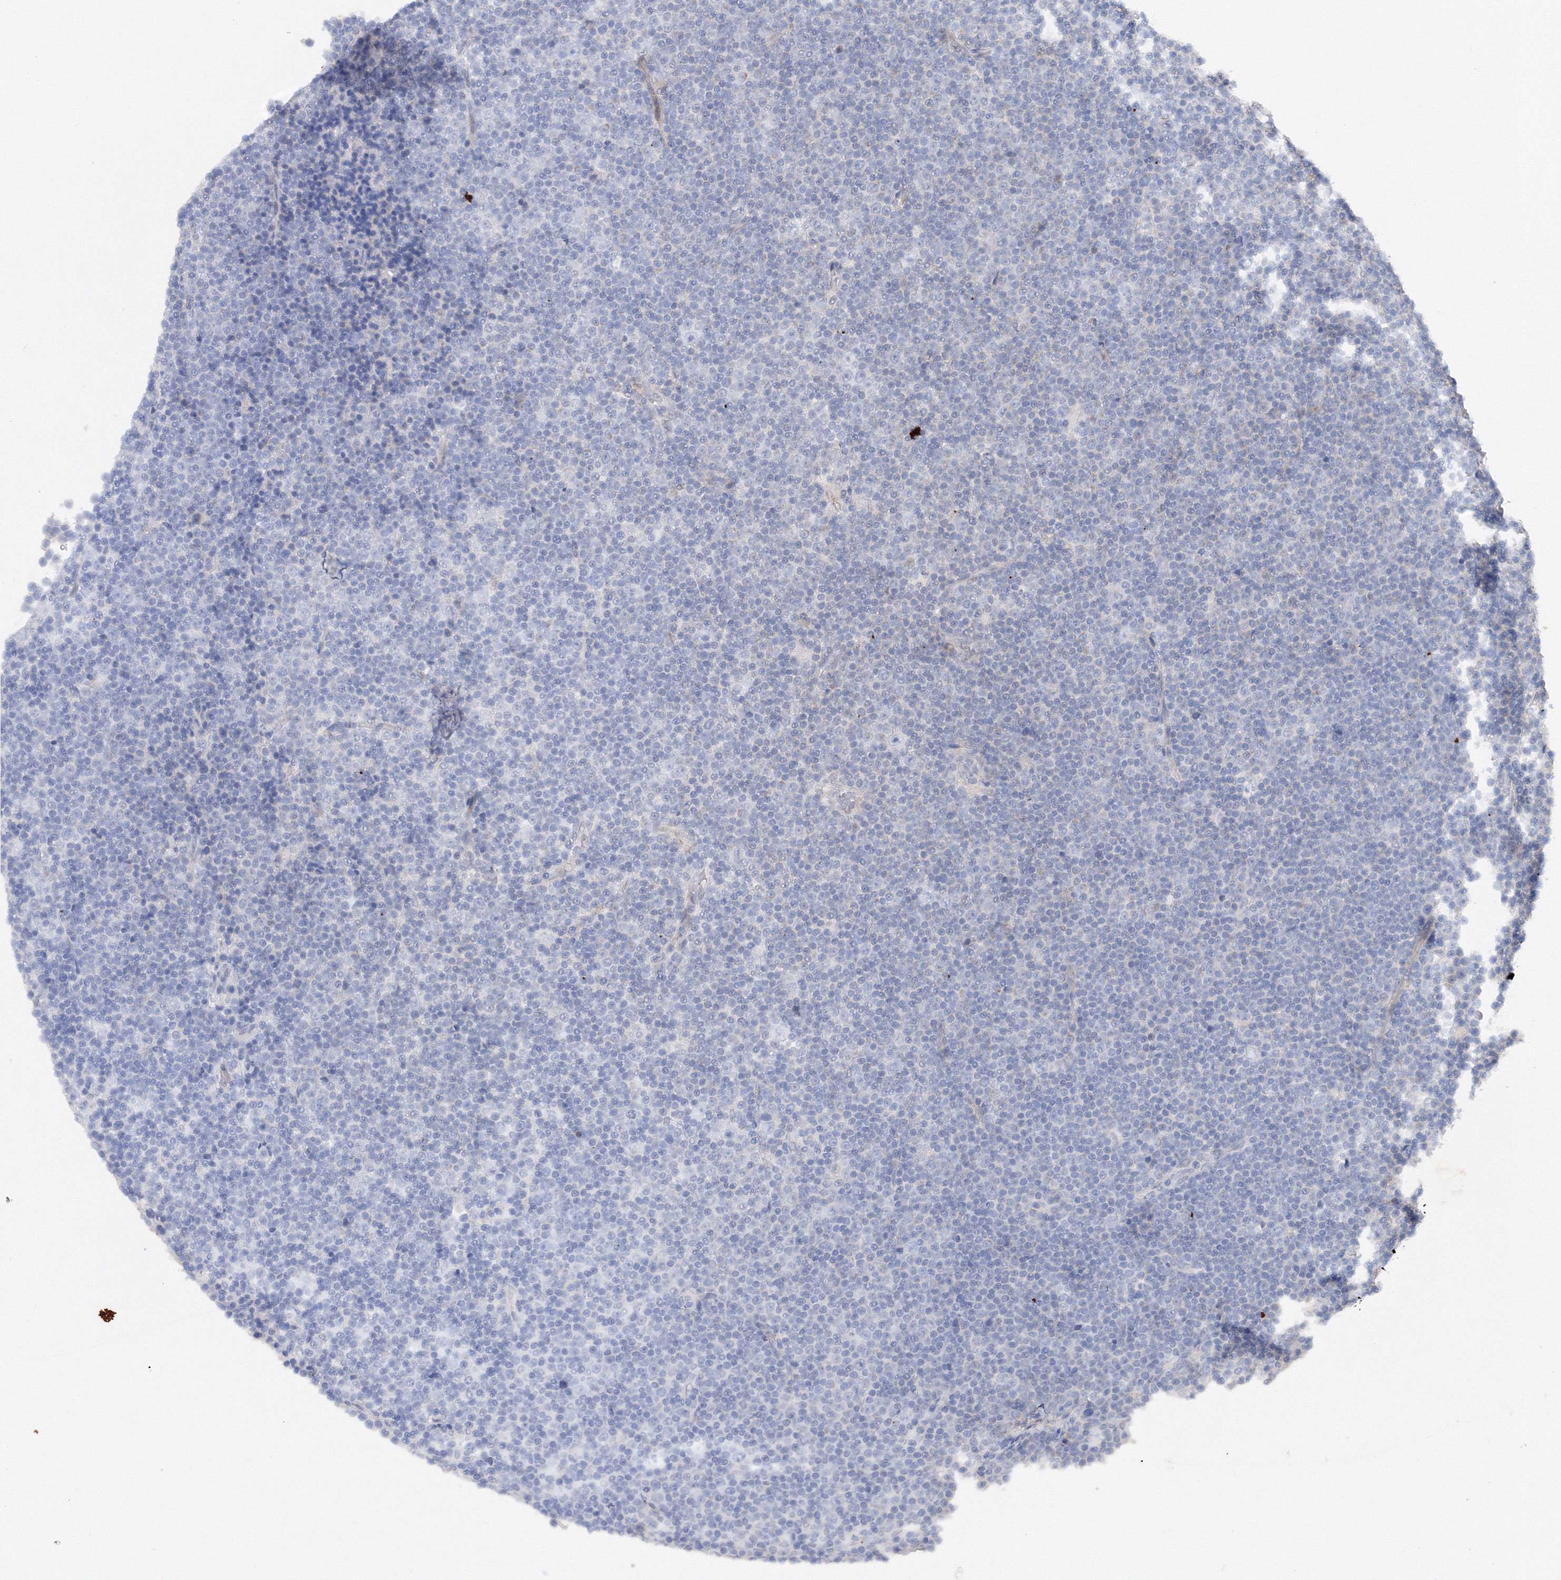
{"staining": {"intensity": "negative", "quantity": "none", "location": "none"}, "tissue": "lymphoma", "cell_type": "Tumor cells", "image_type": "cancer", "snomed": [{"axis": "morphology", "description": "Hodgkin's disease, NOS"}, {"axis": "topography", "description": "Lymph node"}], "caption": "An immunohistochemistry micrograph of lymphoma is shown. There is no staining in tumor cells of lymphoma.", "gene": "TAMM41", "patient": {"sex": "male", "age": 70}}